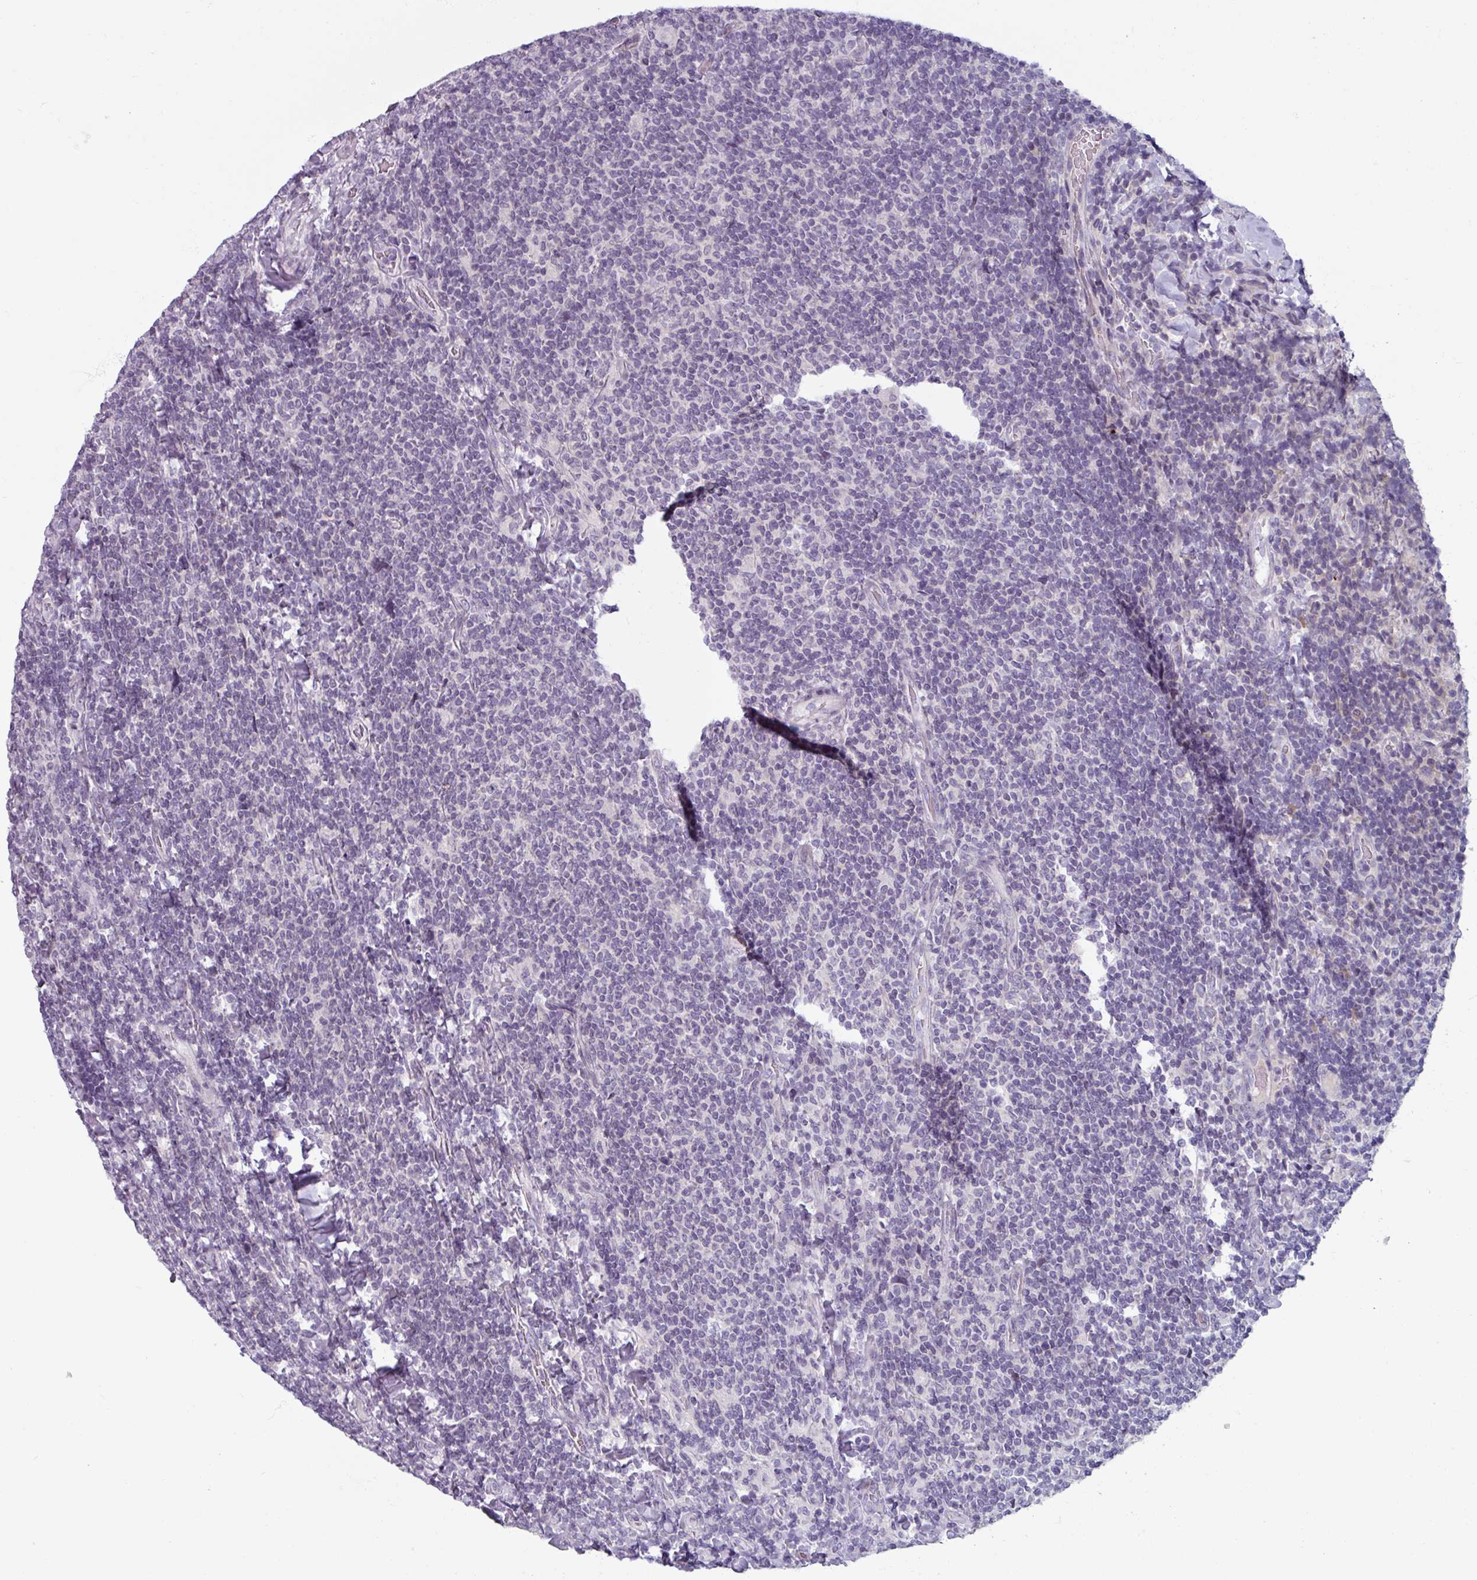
{"staining": {"intensity": "negative", "quantity": "none", "location": "none"}, "tissue": "lymphoma", "cell_type": "Tumor cells", "image_type": "cancer", "snomed": [{"axis": "morphology", "description": "Malignant lymphoma, non-Hodgkin's type, Low grade"}, {"axis": "topography", "description": "Lymph node"}], "caption": "Image shows no protein staining in tumor cells of lymphoma tissue.", "gene": "SMIM11", "patient": {"sex": "male", "age": 52}}